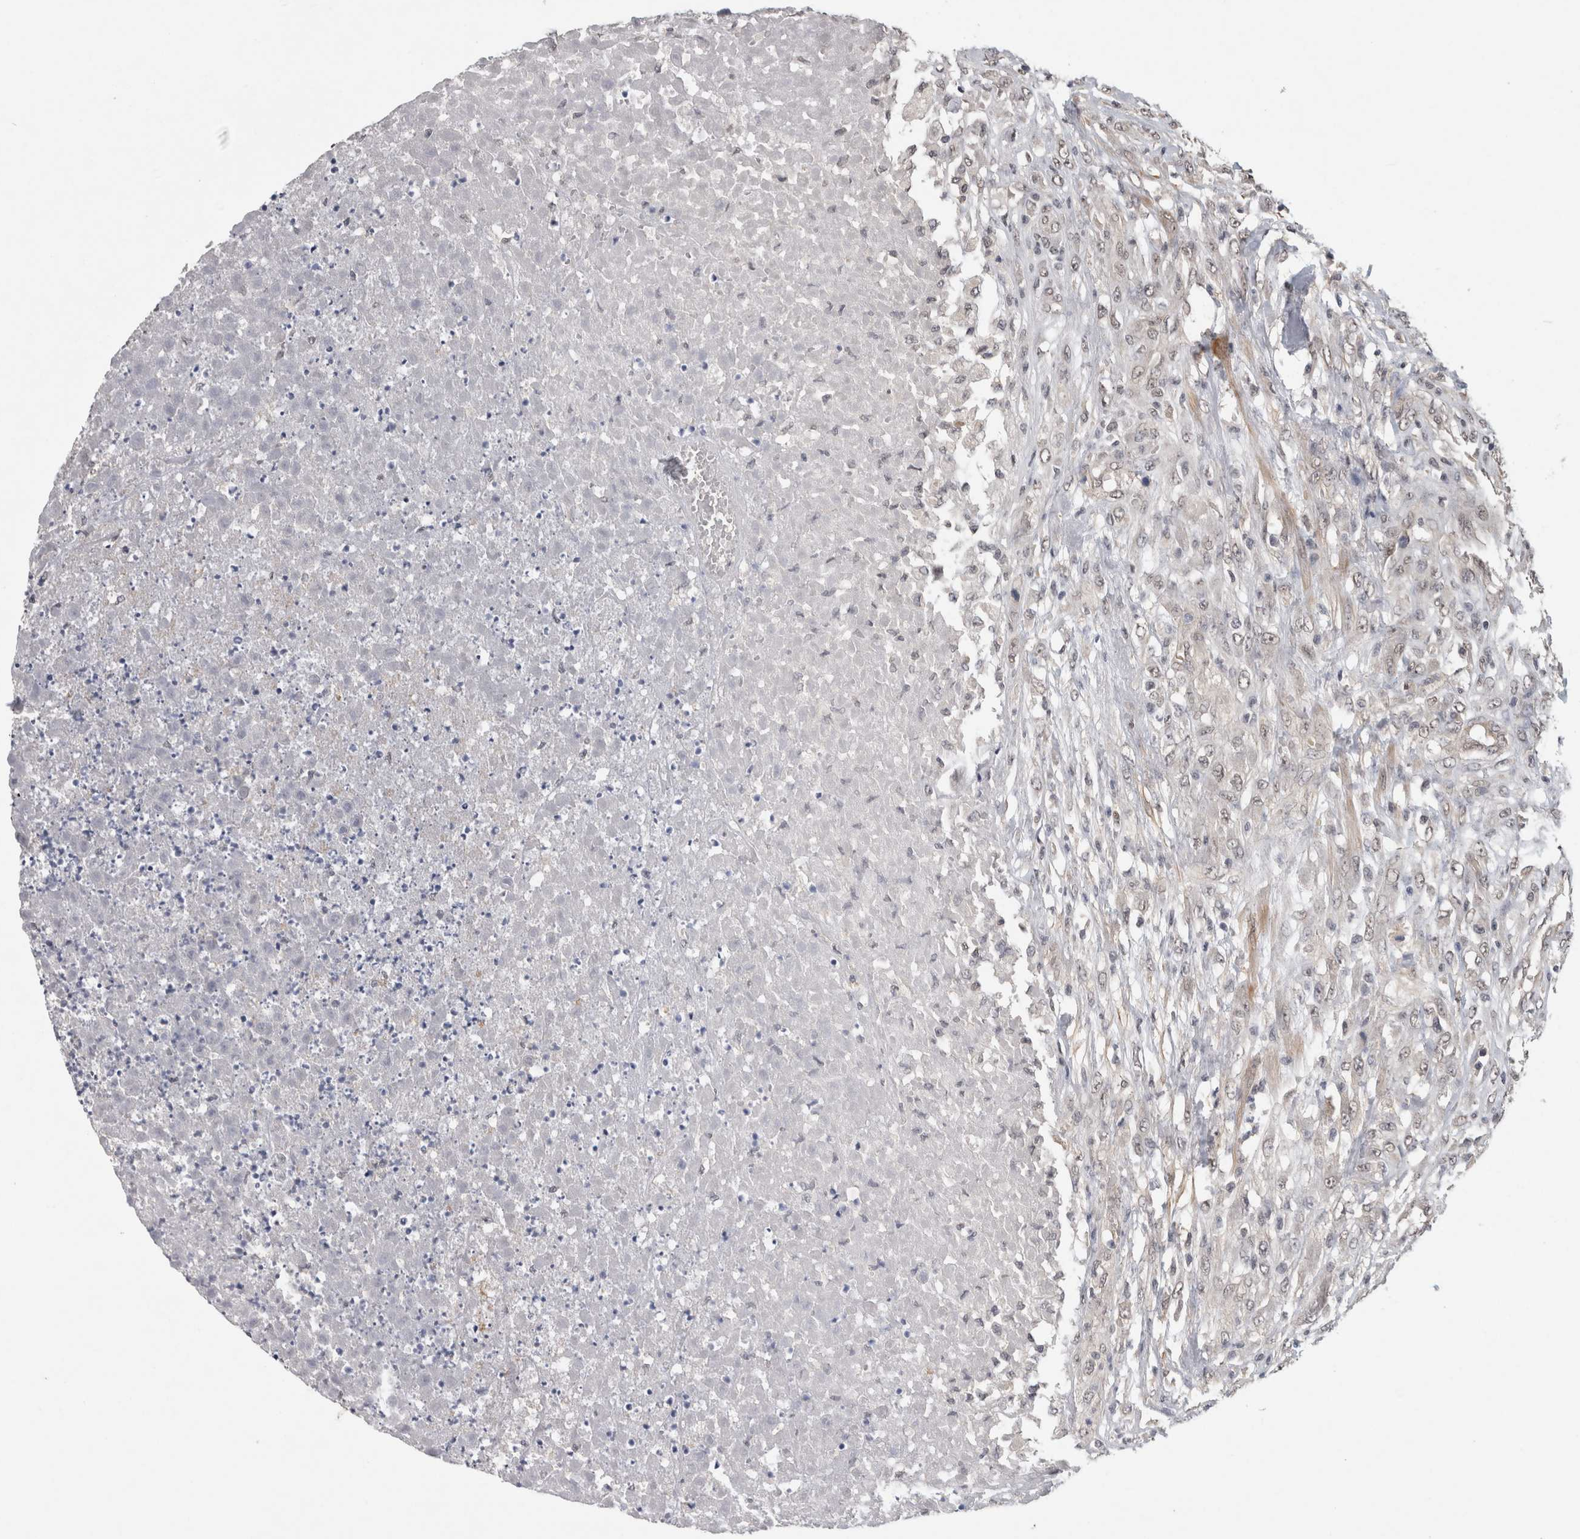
{"staining": {"intensity": "negative", "quantity": "none", "location": "none"}, "tissue": "testis cancer", "cell_type": "Tumor cells", "image_type": "cancer", "snomed": [{"axis": "morphology", "description": "Seminoma, NOS"}, {"axis": "topography", "description": "Testis"}], "caption": "DAB (3,3'-diaminobenzidine) immunohistochemical staining of human testis seminoma shows no significant positivity in tumor cells.", "gene": "RHPN1", "patient": {"sex": "male", "age": 59}}